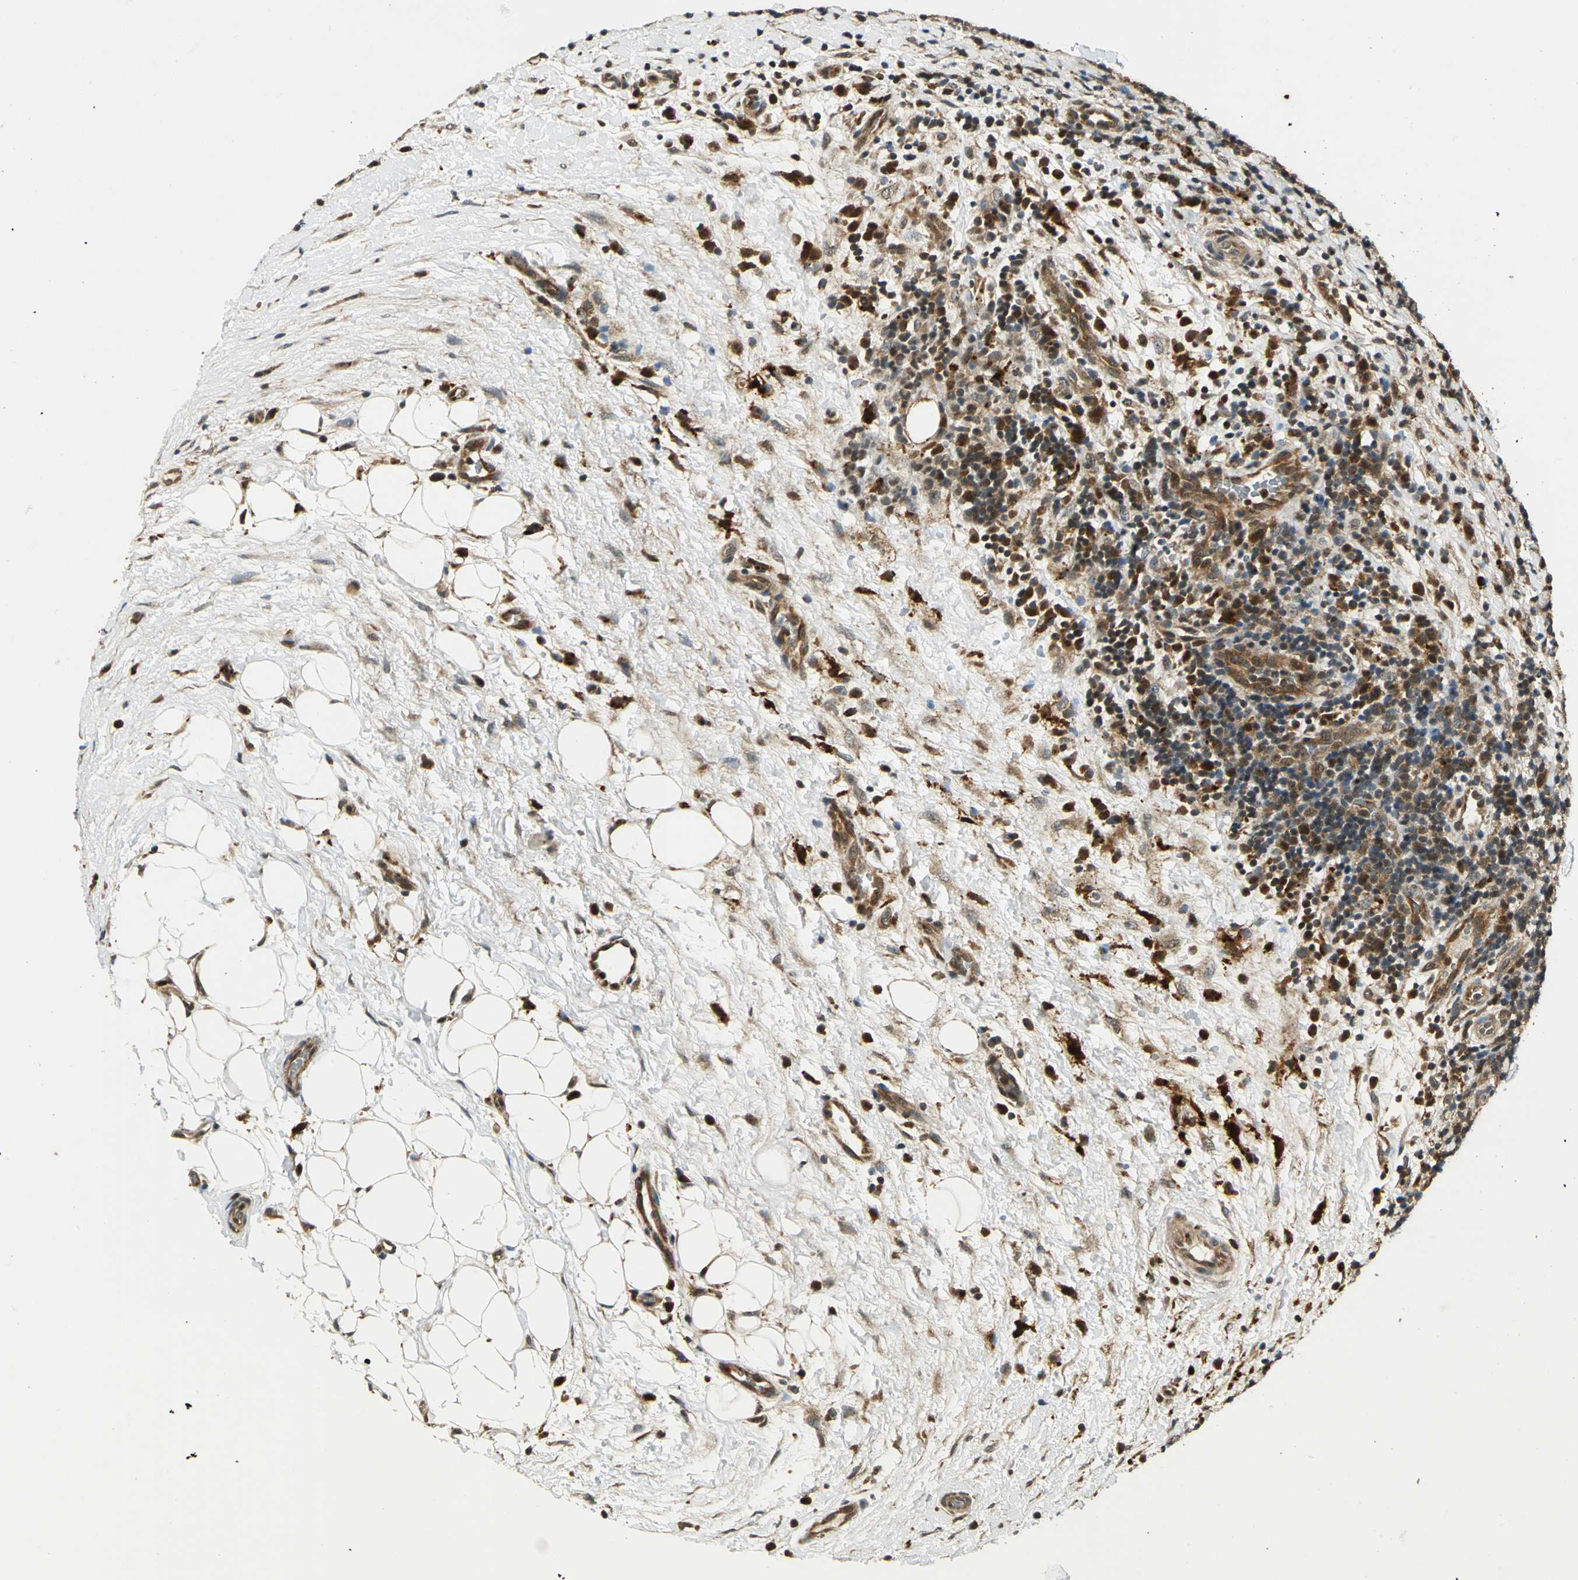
{"staining": {"intensity": "strong", "quantity": "25%-75%", "location": "cytoplasmic/membranous,nuclear"}, "tissue": "lymphoma", "cell_type": "Tumor cells", "image_type": "cancer", "snomed": [{"axis": "morphology", "description": "Malignant lymphoma, non-Hodgkin's type, Low grade"}, {"axis": "topography", "description": "Lymph node"}], "caption": "The photomicrograph exhibits staining of lymphoma, revealing strong cytoplasmic/membranous and nuclear protein positivity (brown color) within tumor cells.", "gene": "PPP1R13L", "patient": {"sex": "female", "age": 76}}